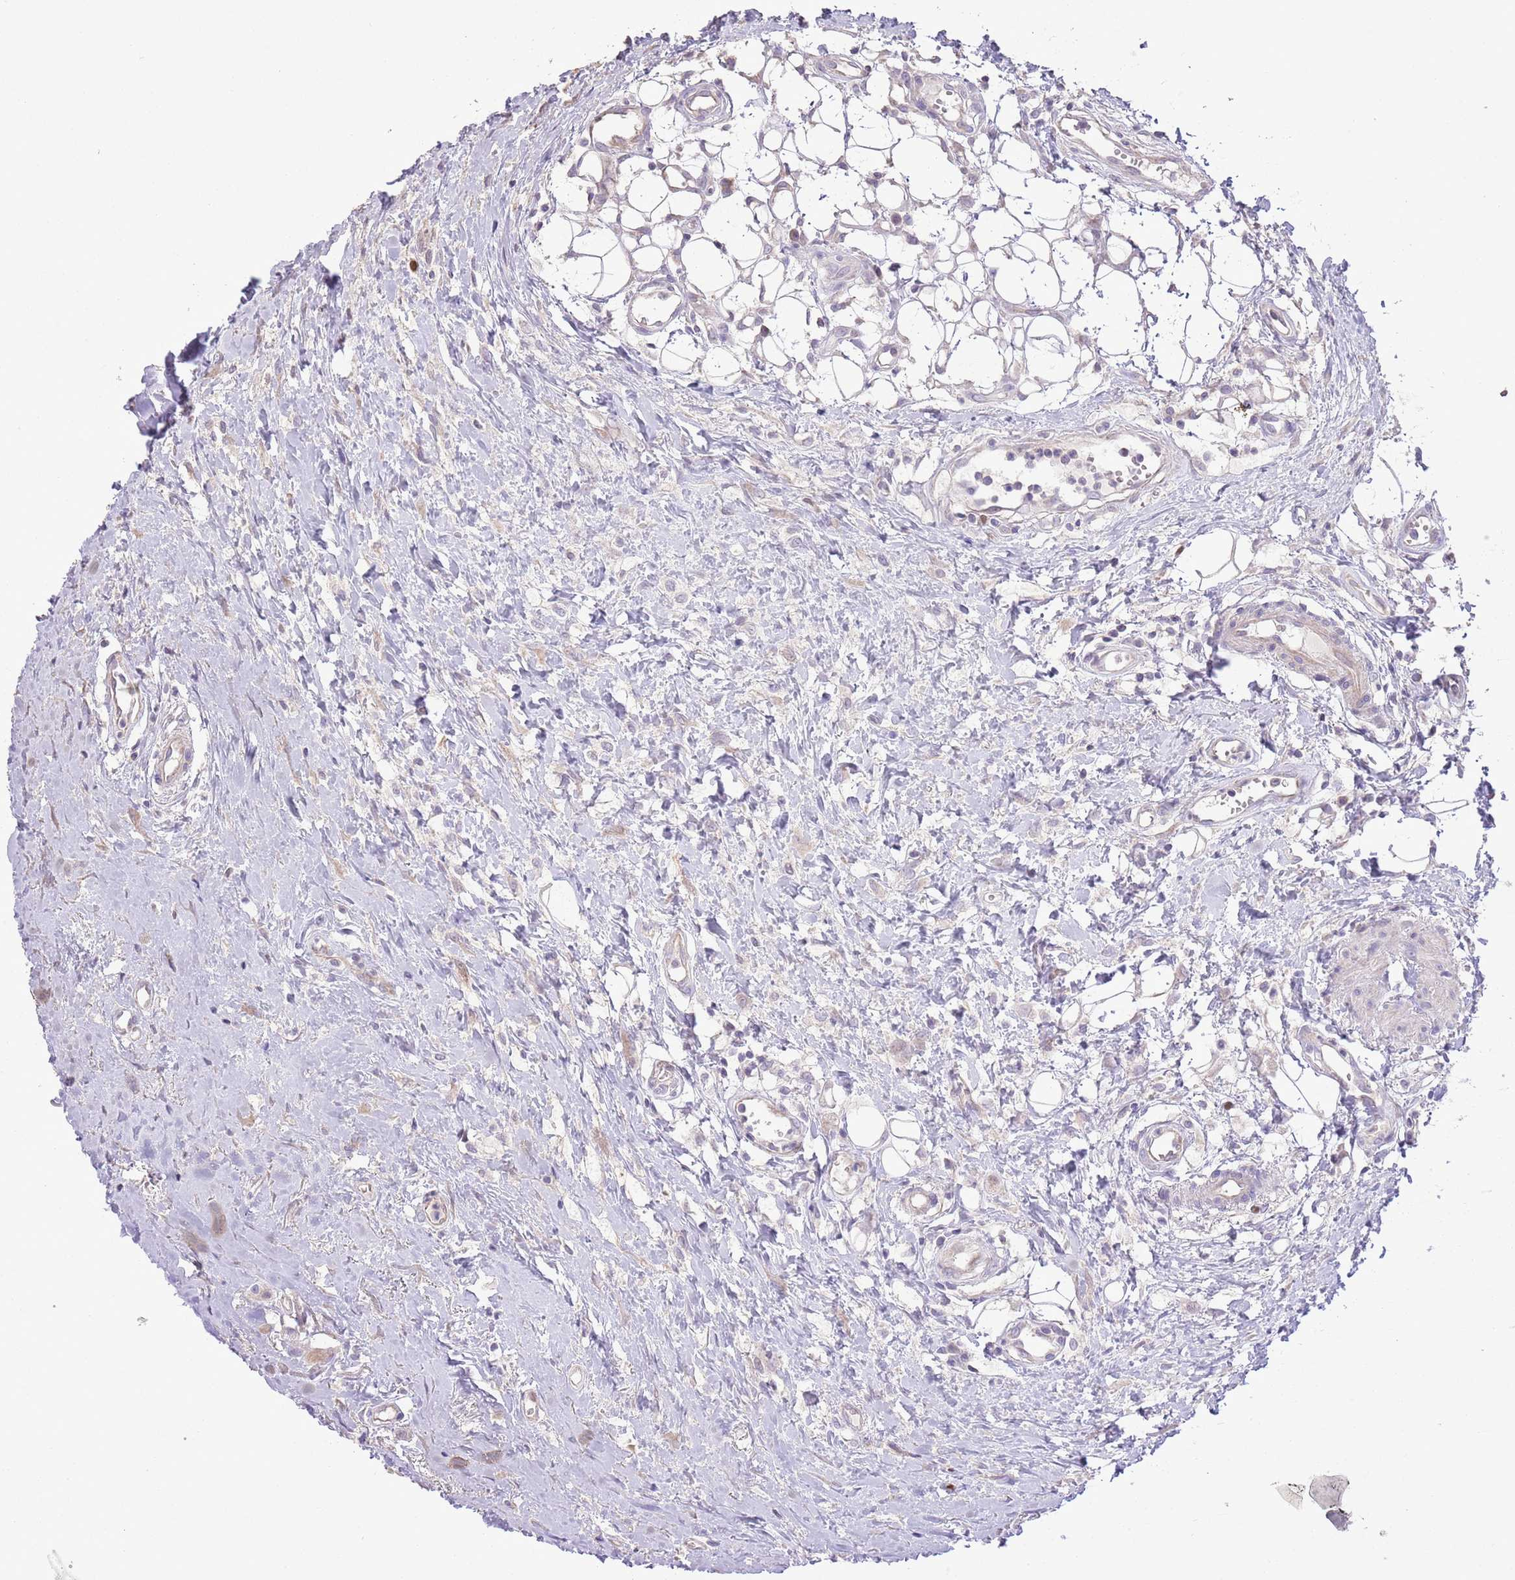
{"staining": {"intensity": "moderate", "quantity": "<25%", "location": "nuclear"}, "tissue": "head and neck cancer", "cell_type": "Tumor cells", "image_type": "cancer", "snomed": [{"axis": "morphology", "description": "Squamous cell carcinoma, NOS"}, {"axis": "topography", "description": "Head-Neck"}], "caption": "DAB immunohistochemical staining of human head and neck cancer (squamous cell carcinoma) reveals moderate nuclear protein positivity in about <25% of tumor cells.", "gene": "GMNN", "patient": {"sex": "female", "age": 70}}